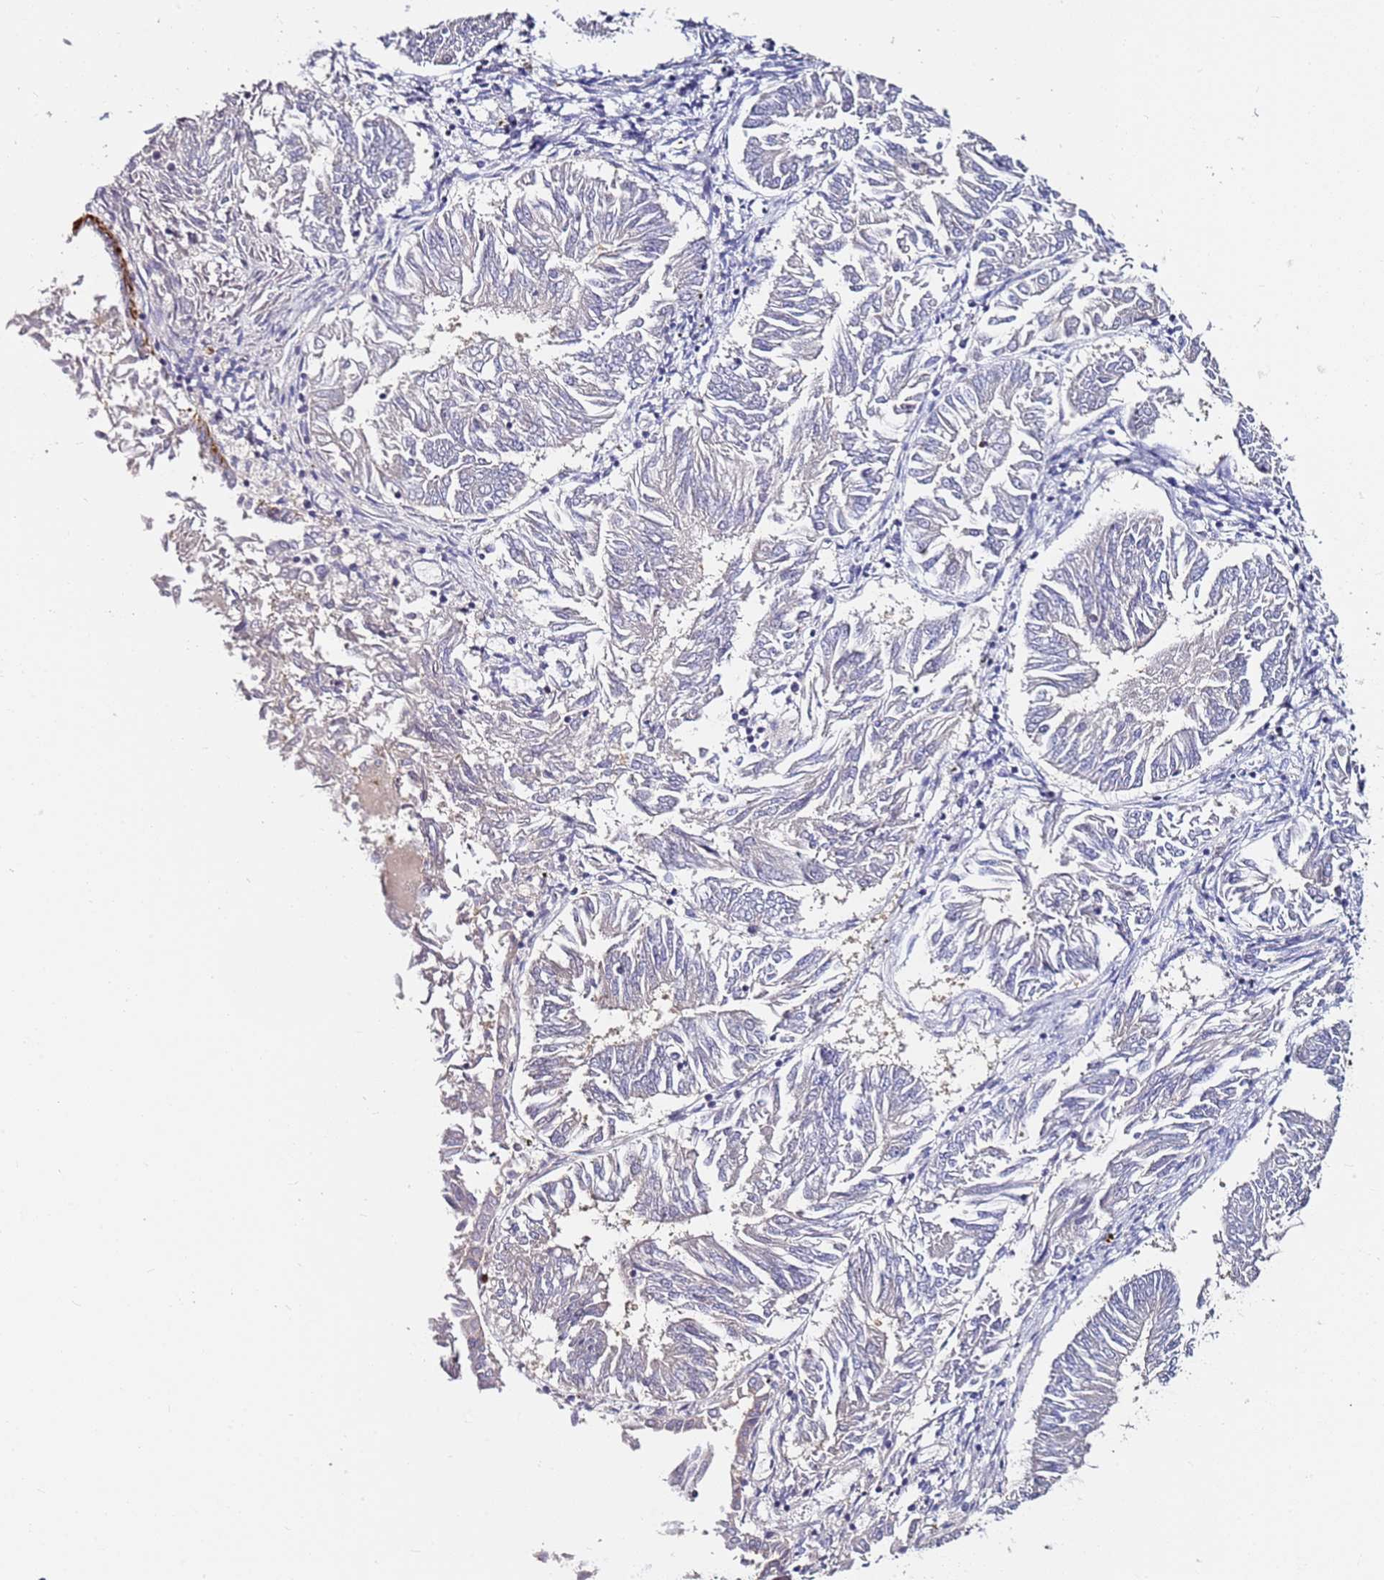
{"staining": {"intensity": "negative", "quantity": "none", "location": "none"}, "tissue": "endometrial cancer", "cell_type": "Tumor cells", "image_type": "cancer", "snomed": [{"axis": "morphology", "description": "Adenocarcinoma, NOS"}, {"axis": "topography", "description": "Endometrium"}], "caption": "IHC histopathology image of neoplastic tissue: adenocarcinoma (endometrial) stained with DAB (3,3'-diaminobenzidine) reveals no significant protein positivity in tumor cells. (IHC, brightfield microscopy, high magnification).", "gene": "SRRM5", "patient": {"sex": "female", "age": 58}}